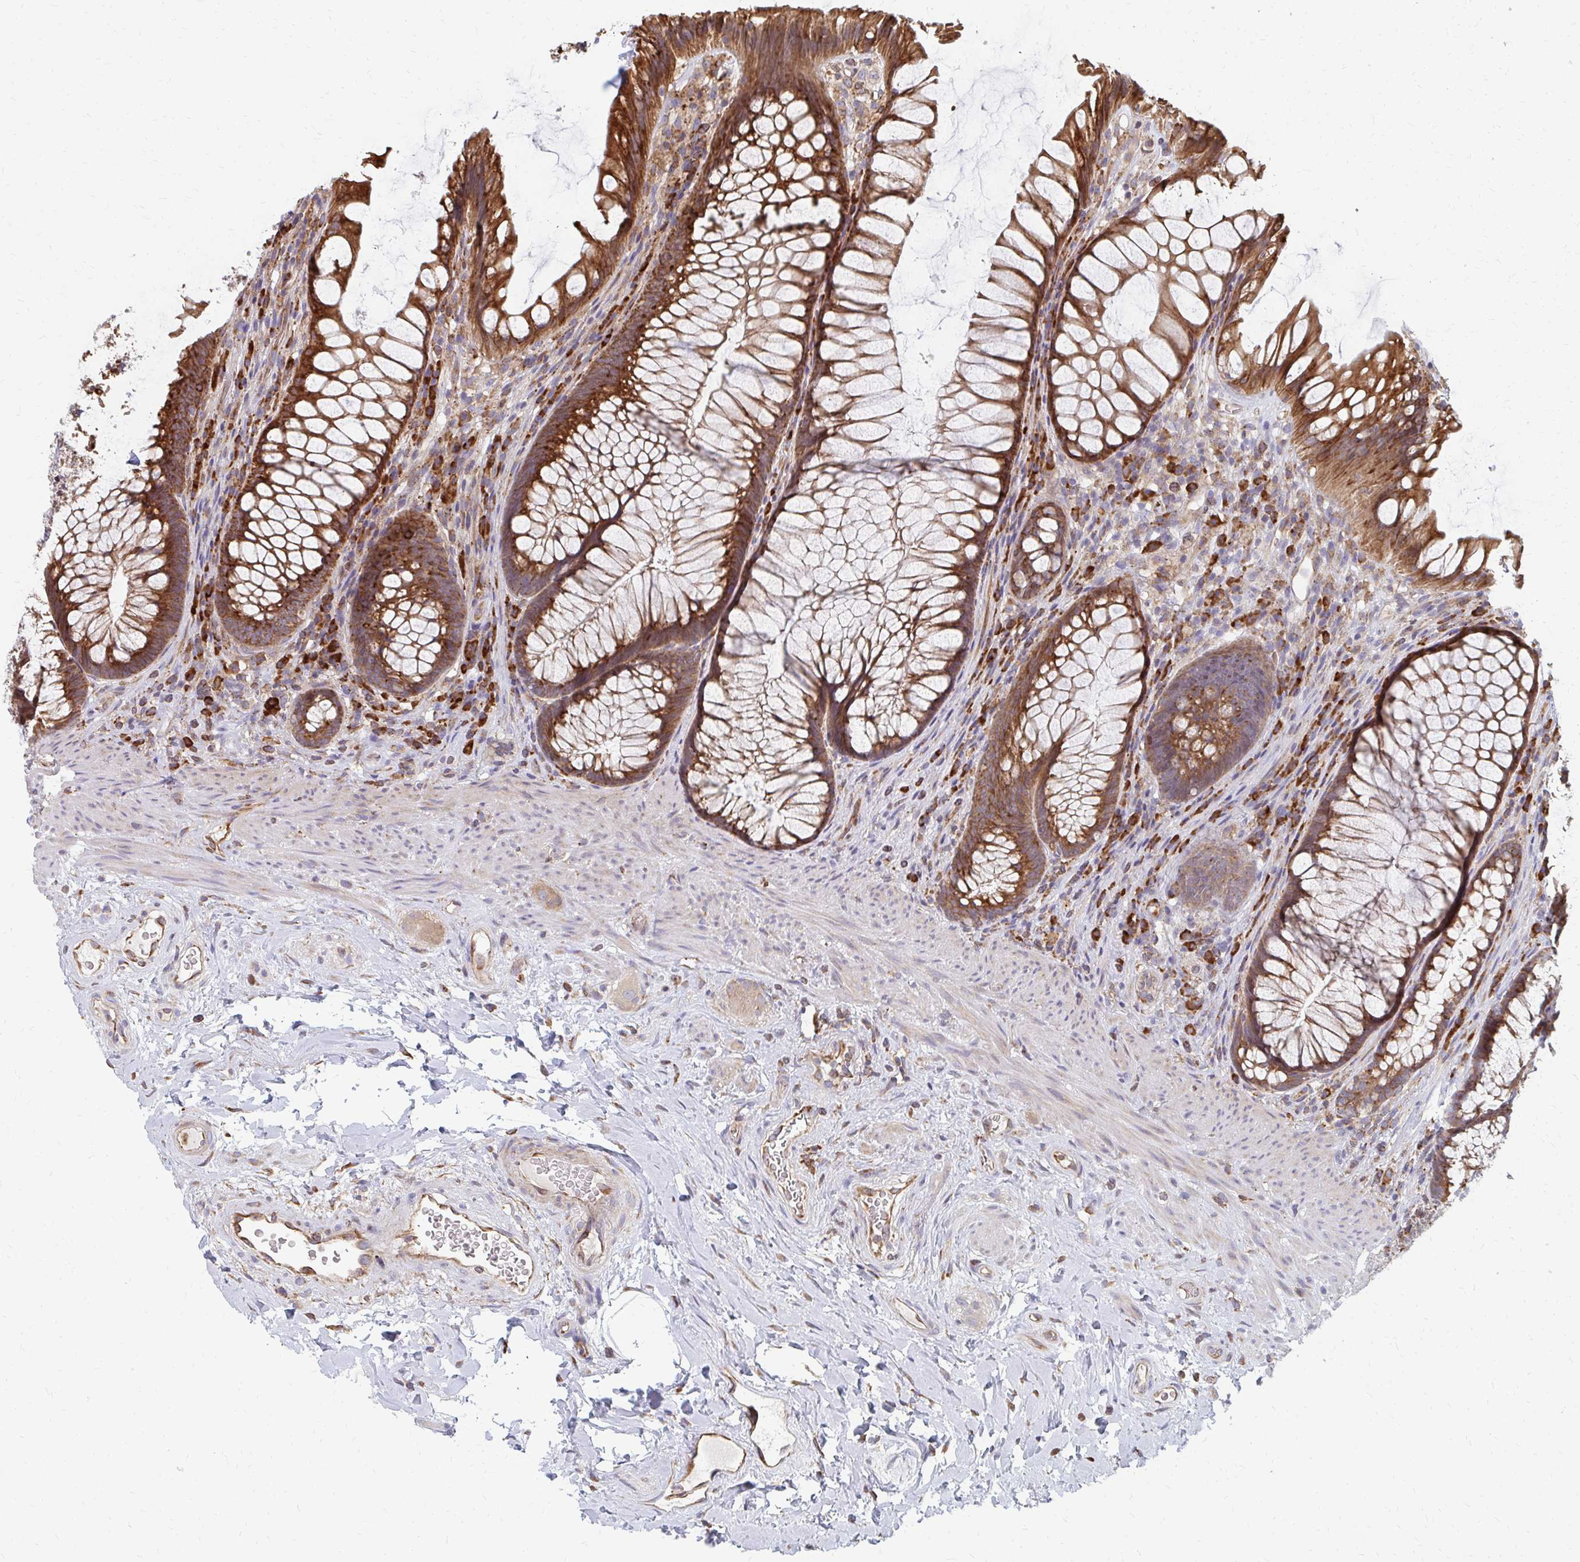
{"staining": {"intensity": "strong", "quantity": ">75%", "location": "cytoplasmic/membranous"}, "tissue": "rectum", "cell_type": "Glandular cells", "image_type": "normal", "snomed": [{"axis": "morphology", "description": "Normal tissue, NOS"}, {"axis": "topography", "description": "Rectum"}], "caption": "DAB immunohistochemical staining of benign rectum displays strong cytoplasmic/membranous protein positivity in about >75% of glandular cells. (DAB (3,3'-diaminobenzidine) = brown stain, brightfield microscopy at high magnification).", "gene": "PPP1R13L", "patient": {"sex": "male", "age": 53}}